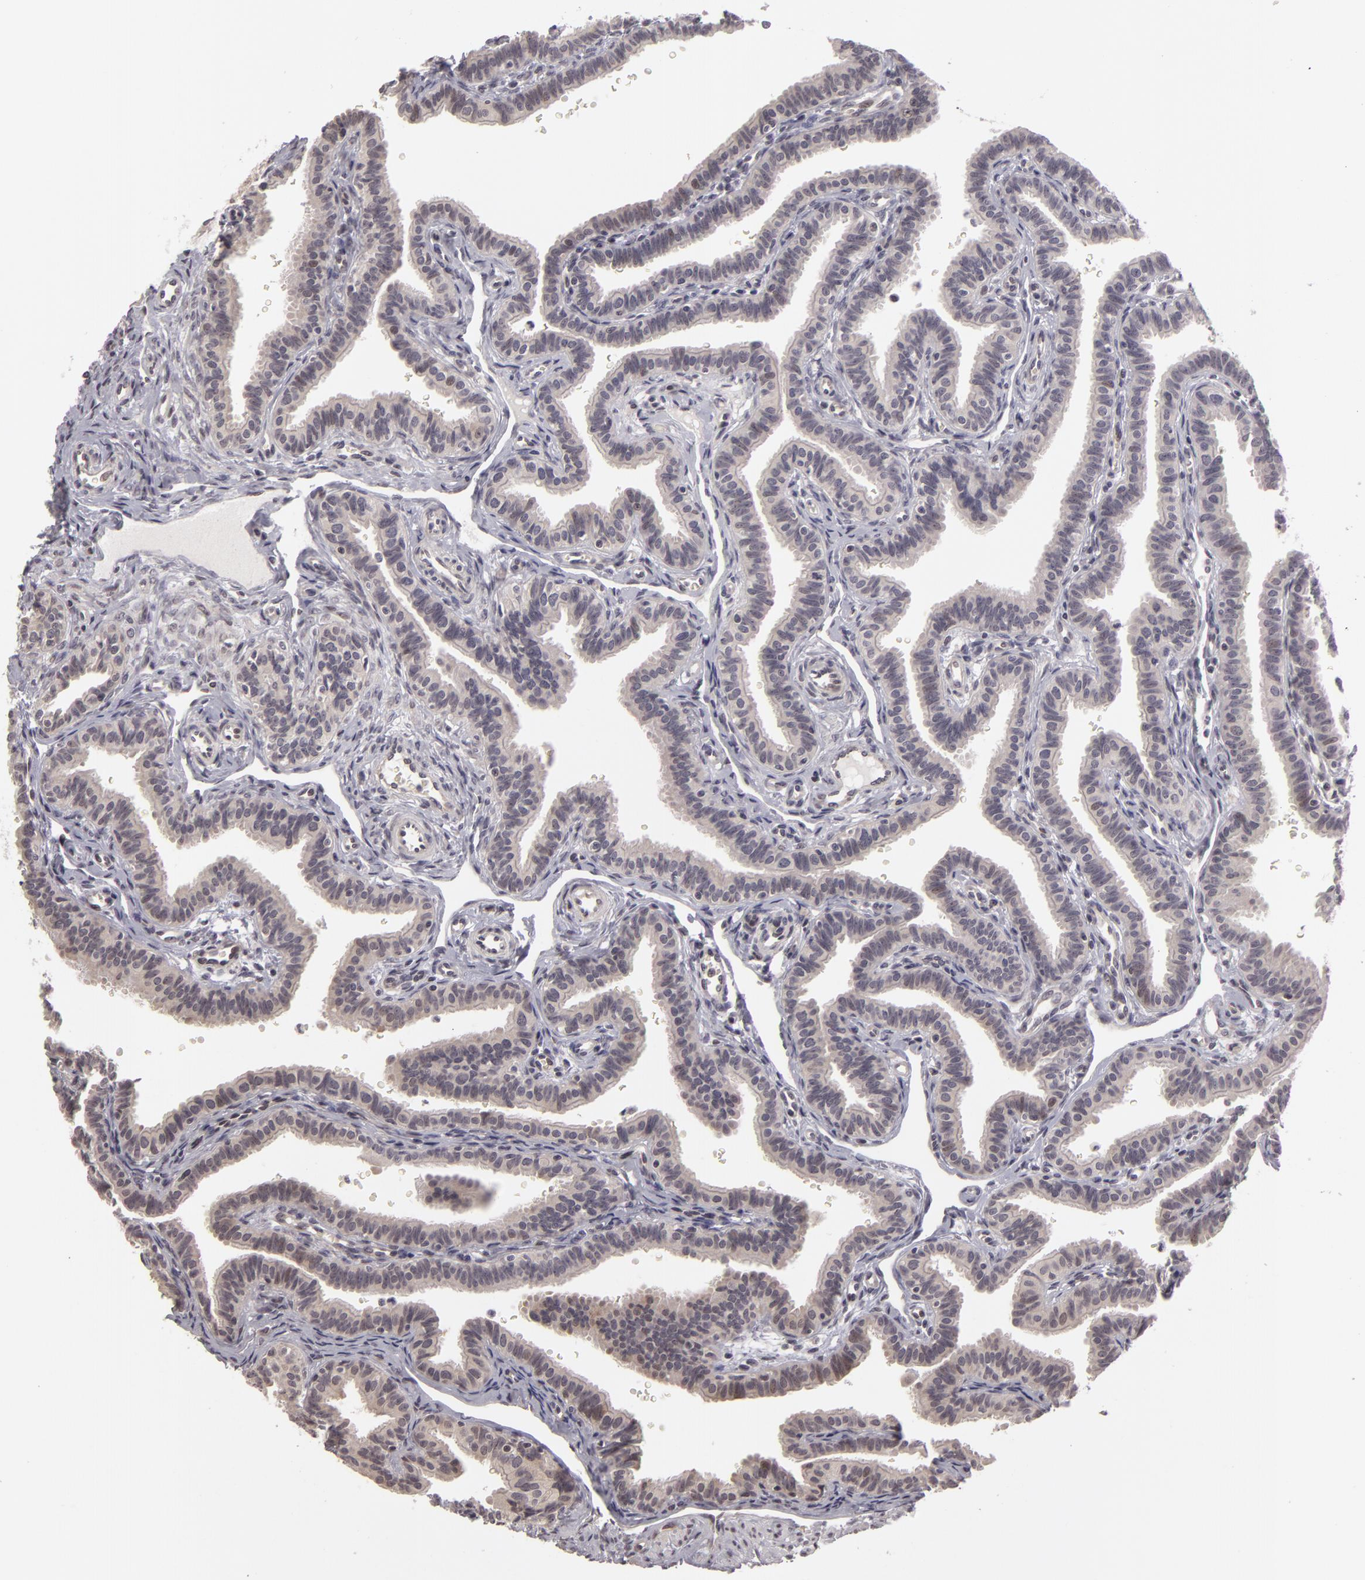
{"staining": {"intensity": "weak", "quantity": "<25%", "location": "nuclear"}, "tissue": "fallopian tube", "cell_type": "Glandular cells", "image_type": "normal", "snomed": [{"axis": "morphology", "description": "Normal tissue, NOS"}, {"axis": "topography", "description": "Fallopian tube"}], "caption": "This is an immunohistochemistry photomicrograph of benign human fallopian tube. There is no positivity in glandular cells.", "gene": "ZNF133", "patient": {"sex": "female", "age": 32}}